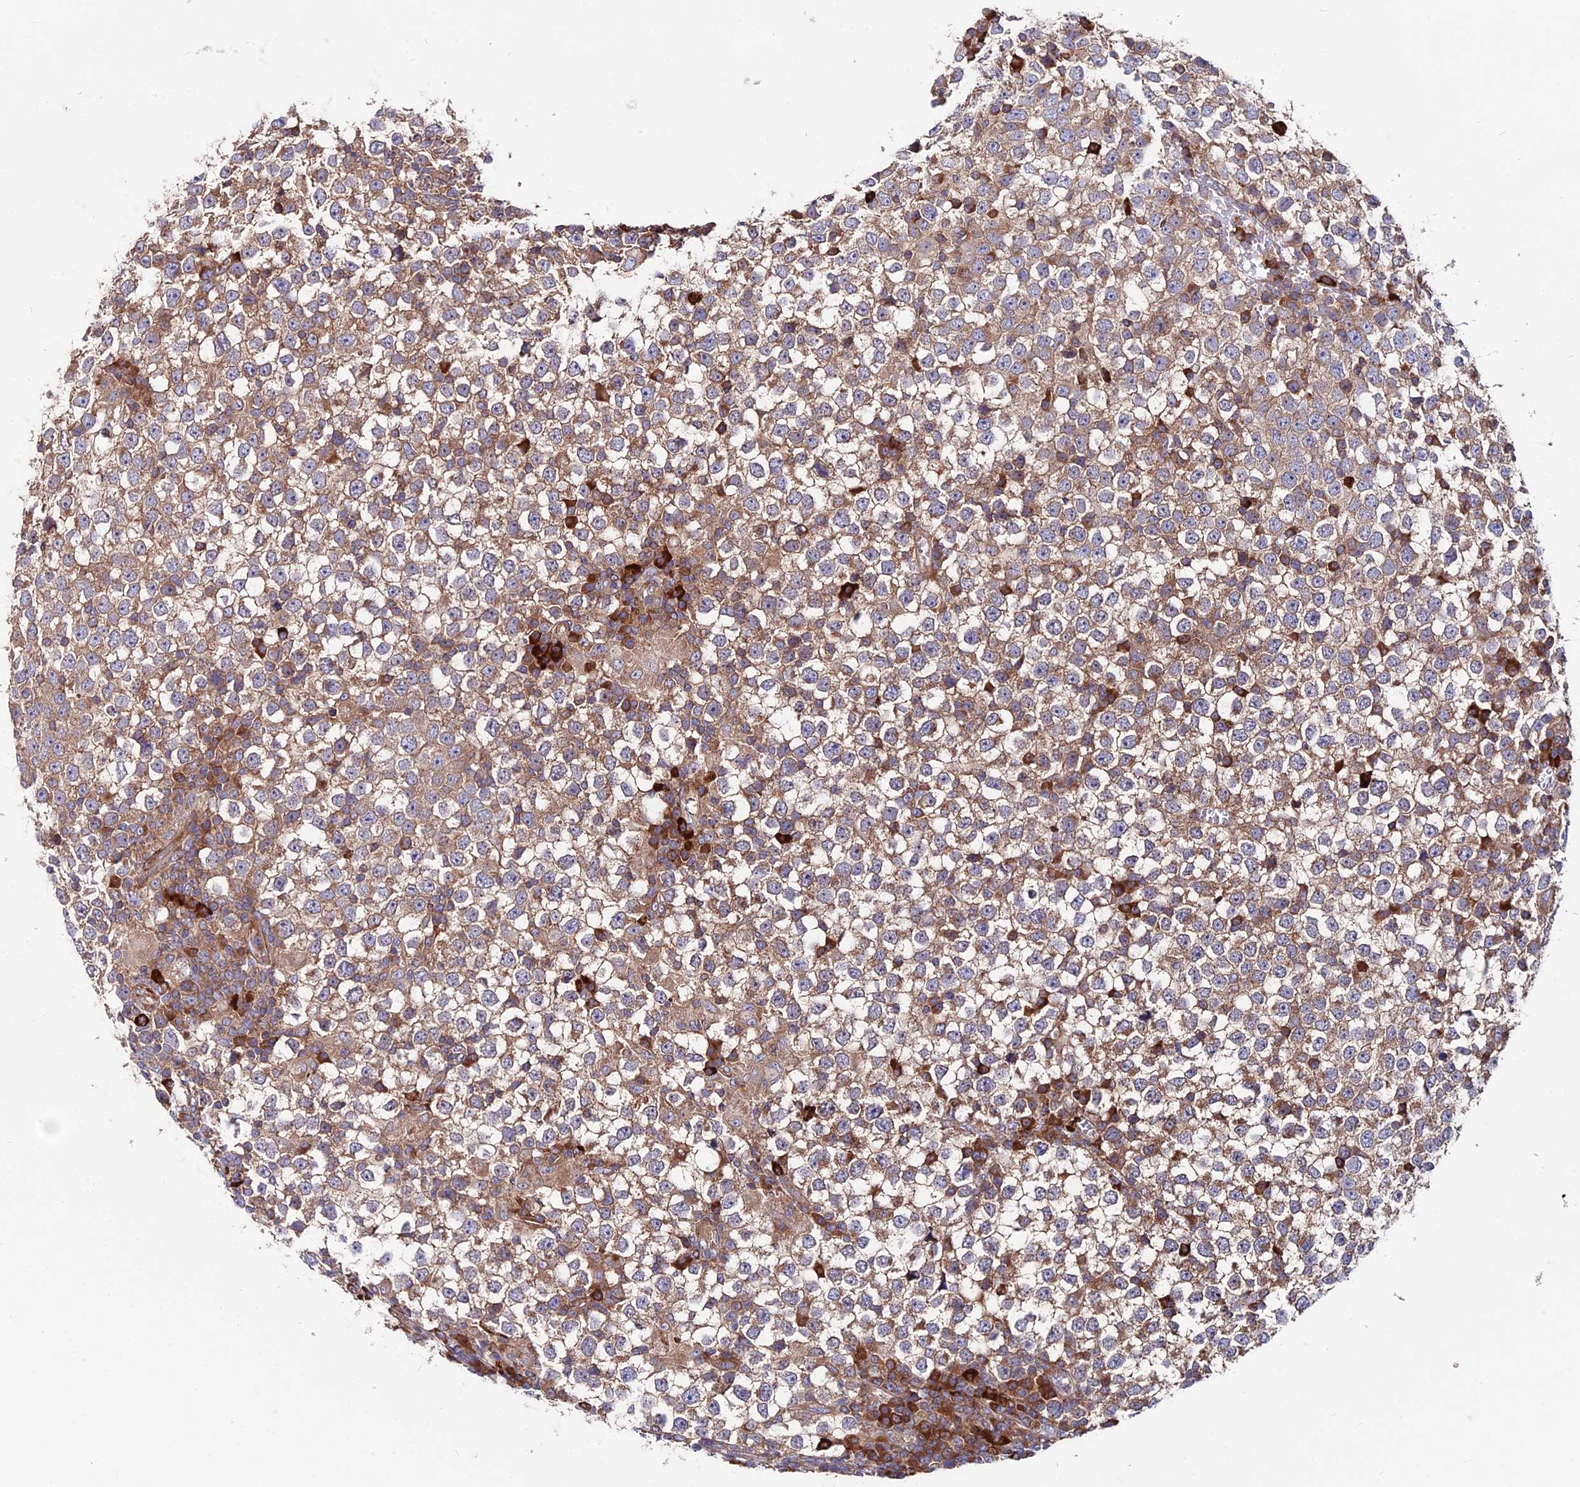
{"staining": {"intensity": "moderate", "quantity": ">75%", "location": "cytoplasmic/membranous"}, "tissue": "testis cancer", "cell_type": "Tumor cells", "image_type": "cancer", "snomed": [{"axis": "morphology", "description": "Seminoma, NOS"}, {"axis": "topography", "description": "Testis"}], "caption": "Brown immunohistochemical staining in seminoma (testis) demonstrates moderate cytoplasmic/membranous positivity in approximately >75% of tumor cells.", "gene": "EIF3K", "patient": {"sex": "male", "age": 65}}